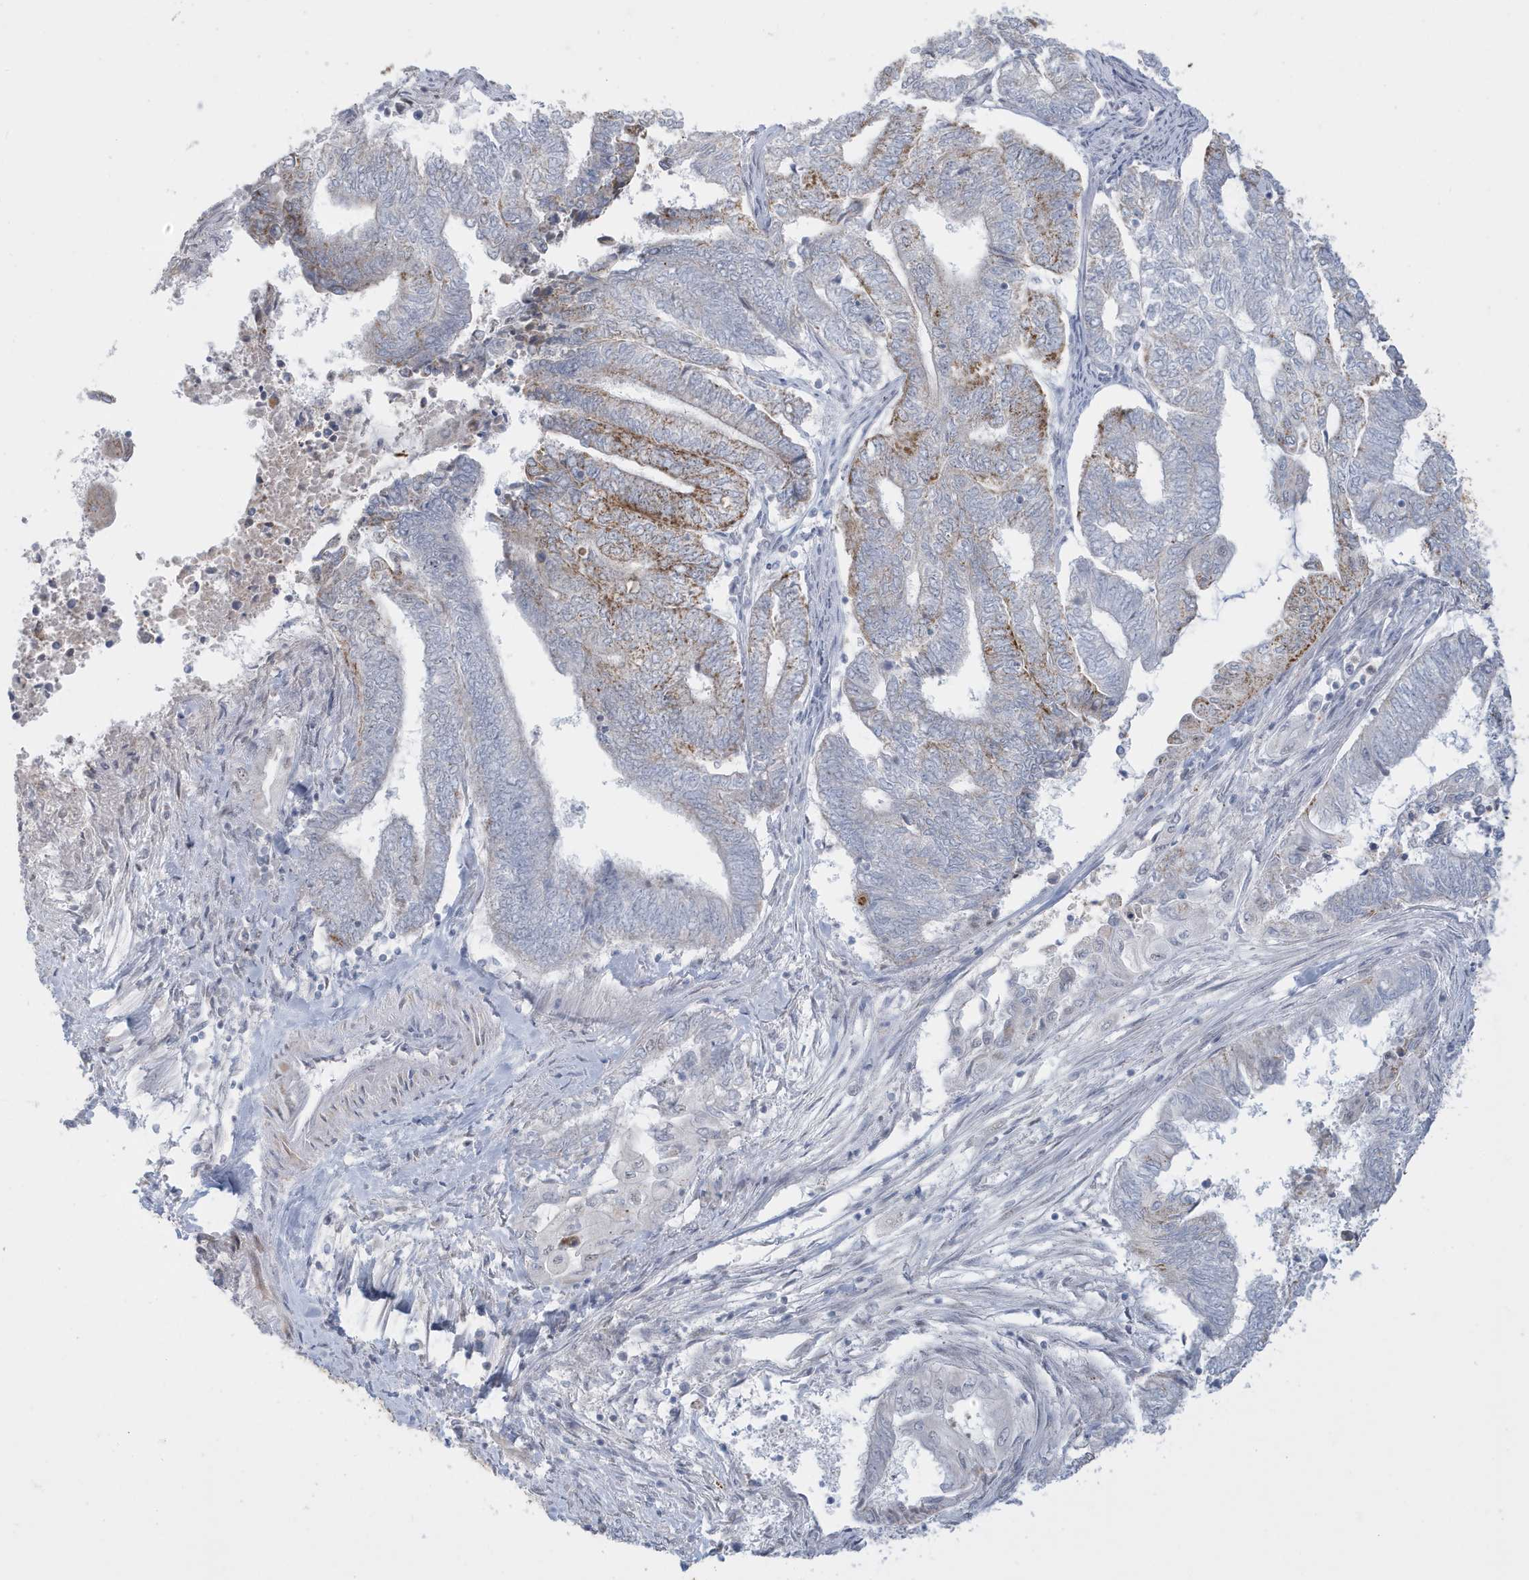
{"staining": {"intensity": "moderate", "quantity": "<25%", "location": "cytoplasmic/membranous"}, "tissue": "endometrial cancer", "cell_type": "Tumor cells", "image_type": "cancer", "snomed": [{"axis": "morphology", "description": "Adenocarcinoma, NOS"}, {"axis": "topography", "description": "Uterus"}, {"axis": "topography", "description": "Endometrium"}], "caption": "A histopathology image showing moderate cytoplasmic/membranous staining in approximately <25% of tumor cells in endometrial adenocarcinoma, as visualized by brown immunohistochemical staining.", "gene": "FNDC1", "patient": {"sex": "female", "age": 70}}